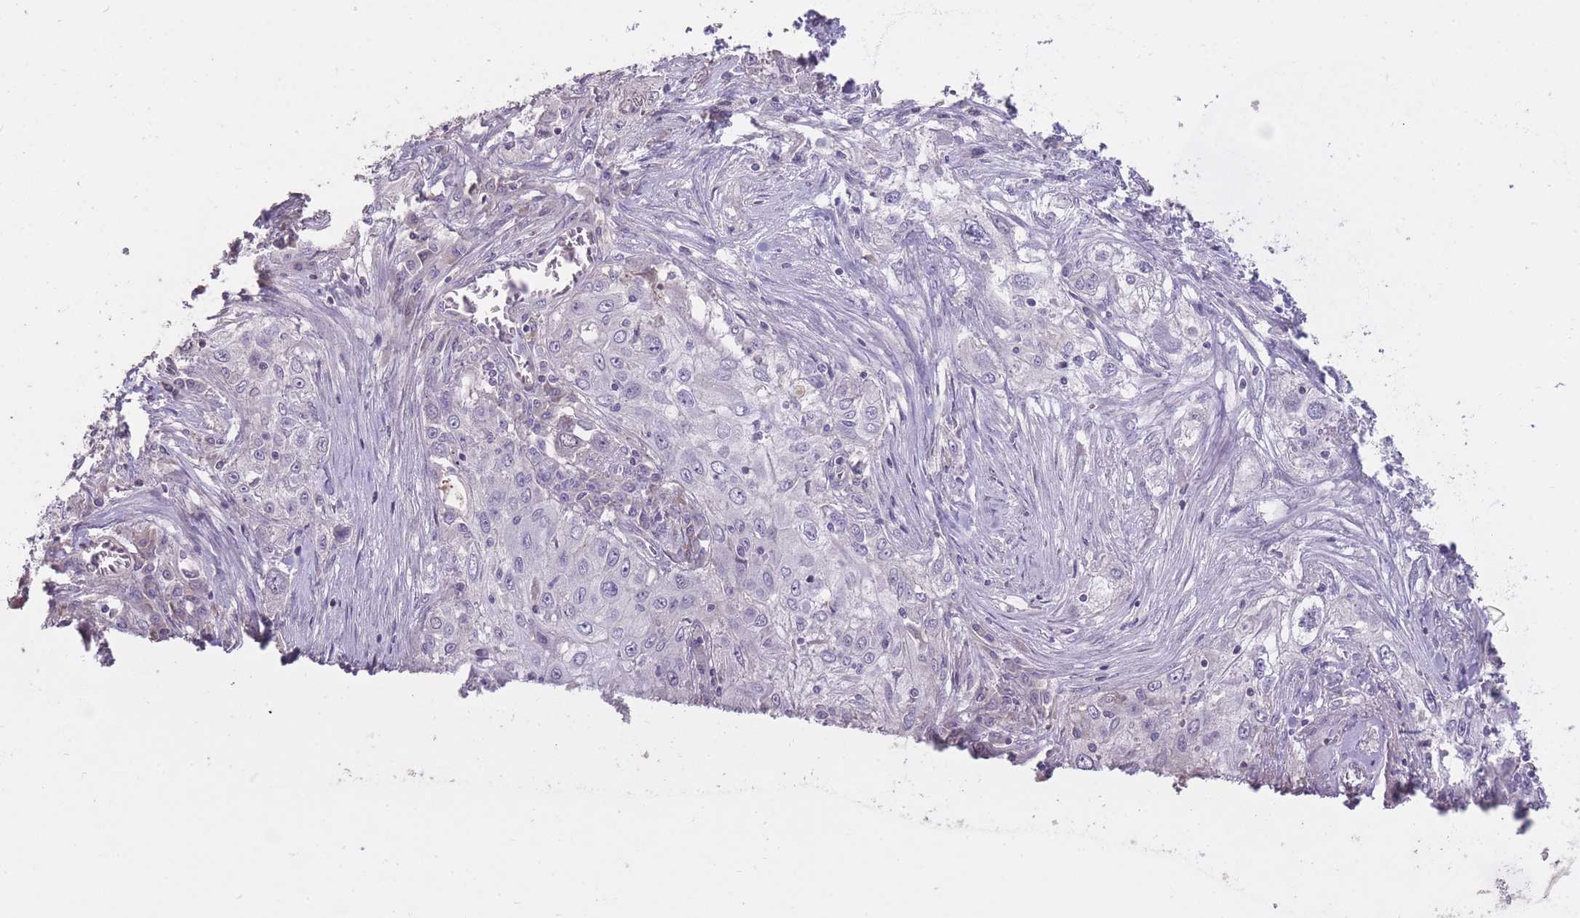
{"staining": {"intensity": "negative", "quantity": "none", "location": "none"}, "tissue": "lung cancer", "cell_type": "Tumor cells", "image_type": "cancer", "snomed": [{"axis": "morphology", "description": "Squamous cell carcinoma, NOS"}, {"axis": "topography", "description": "Lung"}], "caption": "Protein analysis of lung cancer (squamous cell carcinoma) demonstrates no significant expression in tumor cells. Brightfield microscopy of immunohistochemistry stained with DAB (3,3'-diaminobenzidine) (brown) and hematoxylin (blue), captured at high magnification.", "gene": "RSPH10B", "patient": {"sex": "female", "age": 69}}